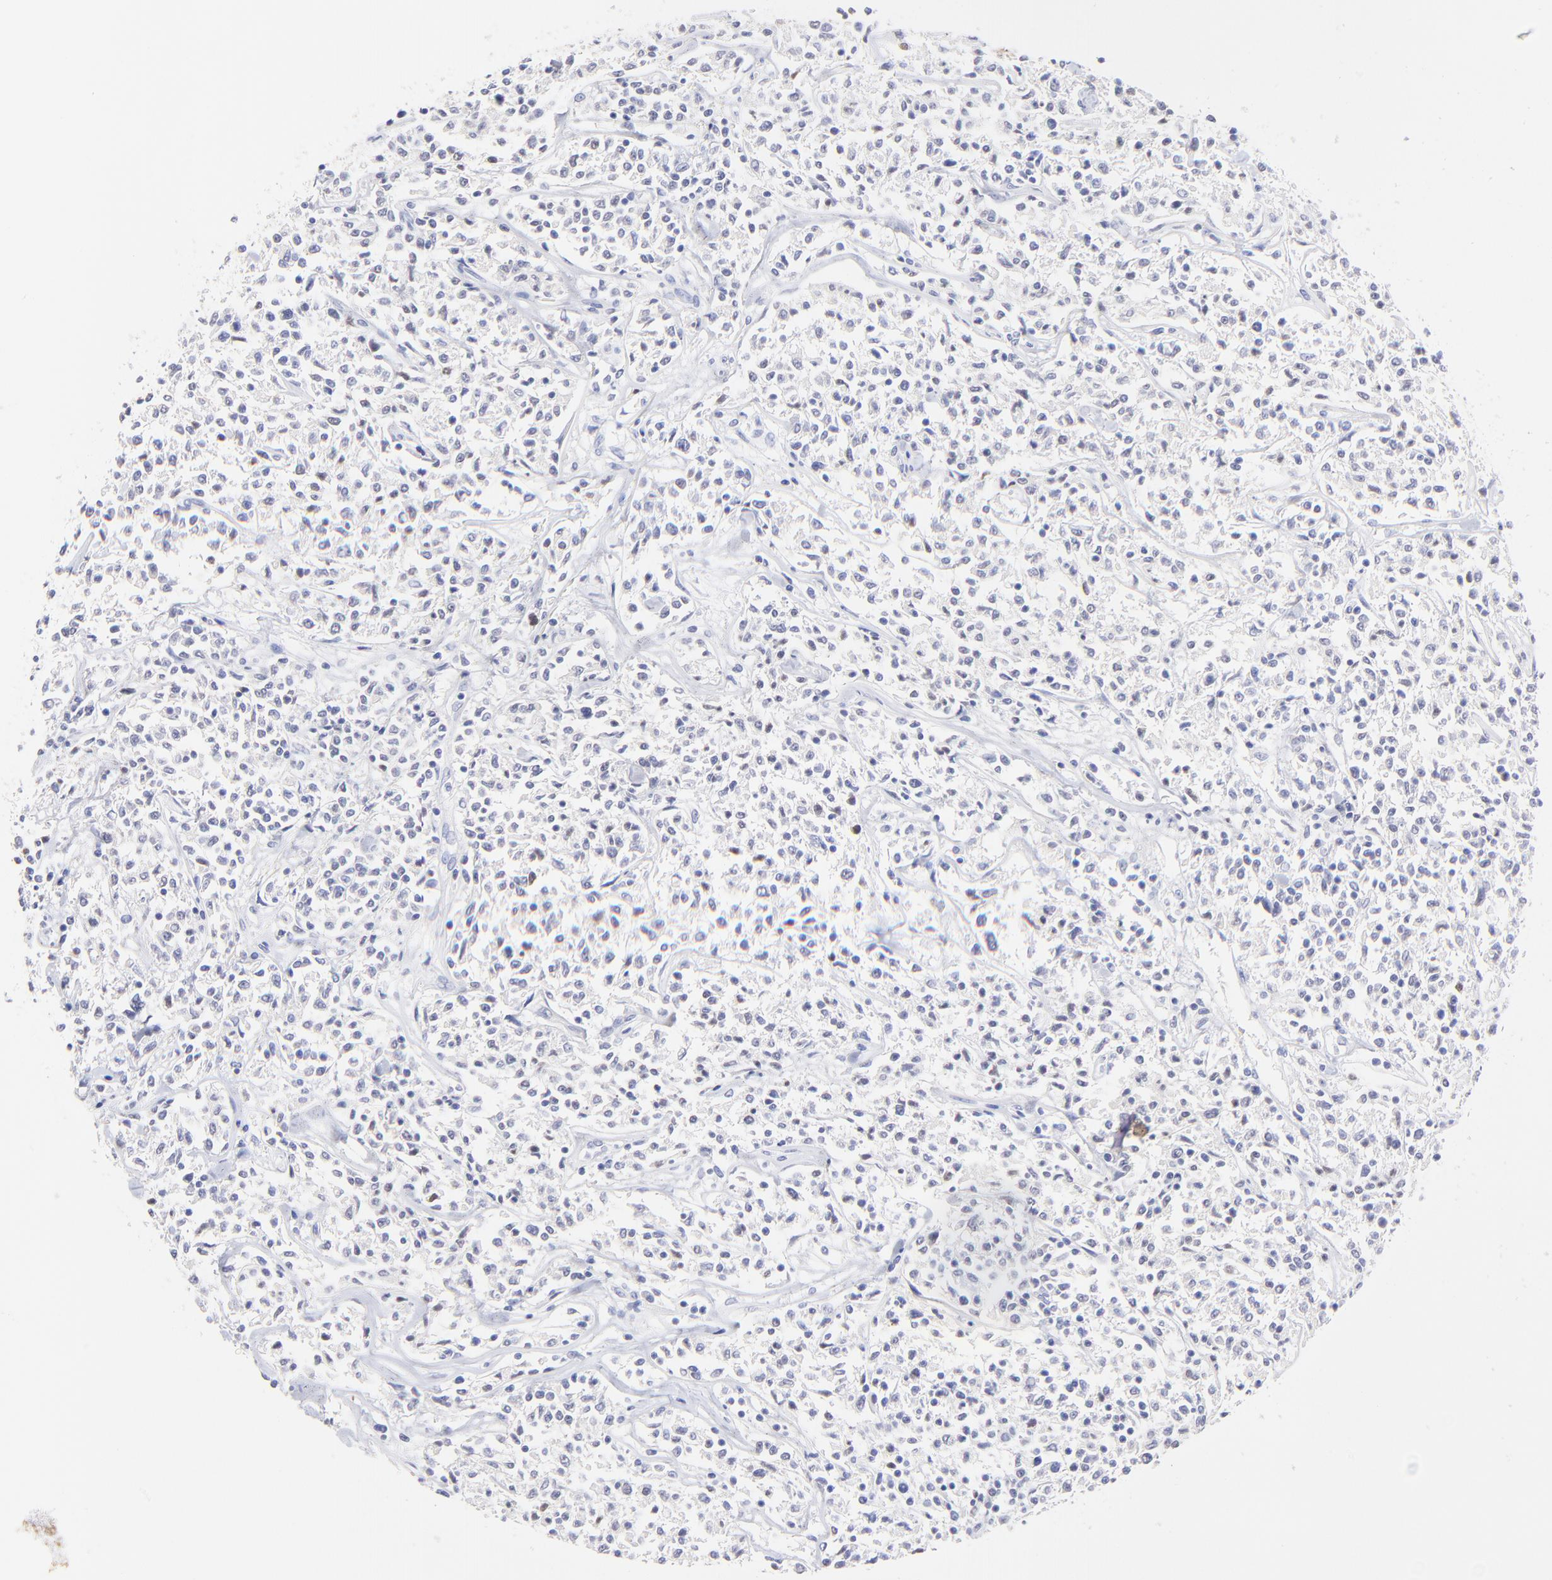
{"staining": {"intensity": "negative", "quantity": "none", "location": "none"}, "tissue": "lymphoma", "cell_type": "Tumor cells", "image_type": "cancer", "snomed": [{"axis": "morphology", "description": "Malignant lymphoma, non-Hodgkin's type, Low grade"}, {"axis": "topography", "description": "Small intestine"}], "caption": "Immunohistochemistry (IHC) micrograph of neoplastic tissue: low-grade malignant lymphoma, non-Hodgkin's type stained with DAB (3,3'-diaminobenzidine) exhibits no significant protein staining in tumor cells.", "gene": "RAB3A", "patient": {"sex": "female", "age": 59}}